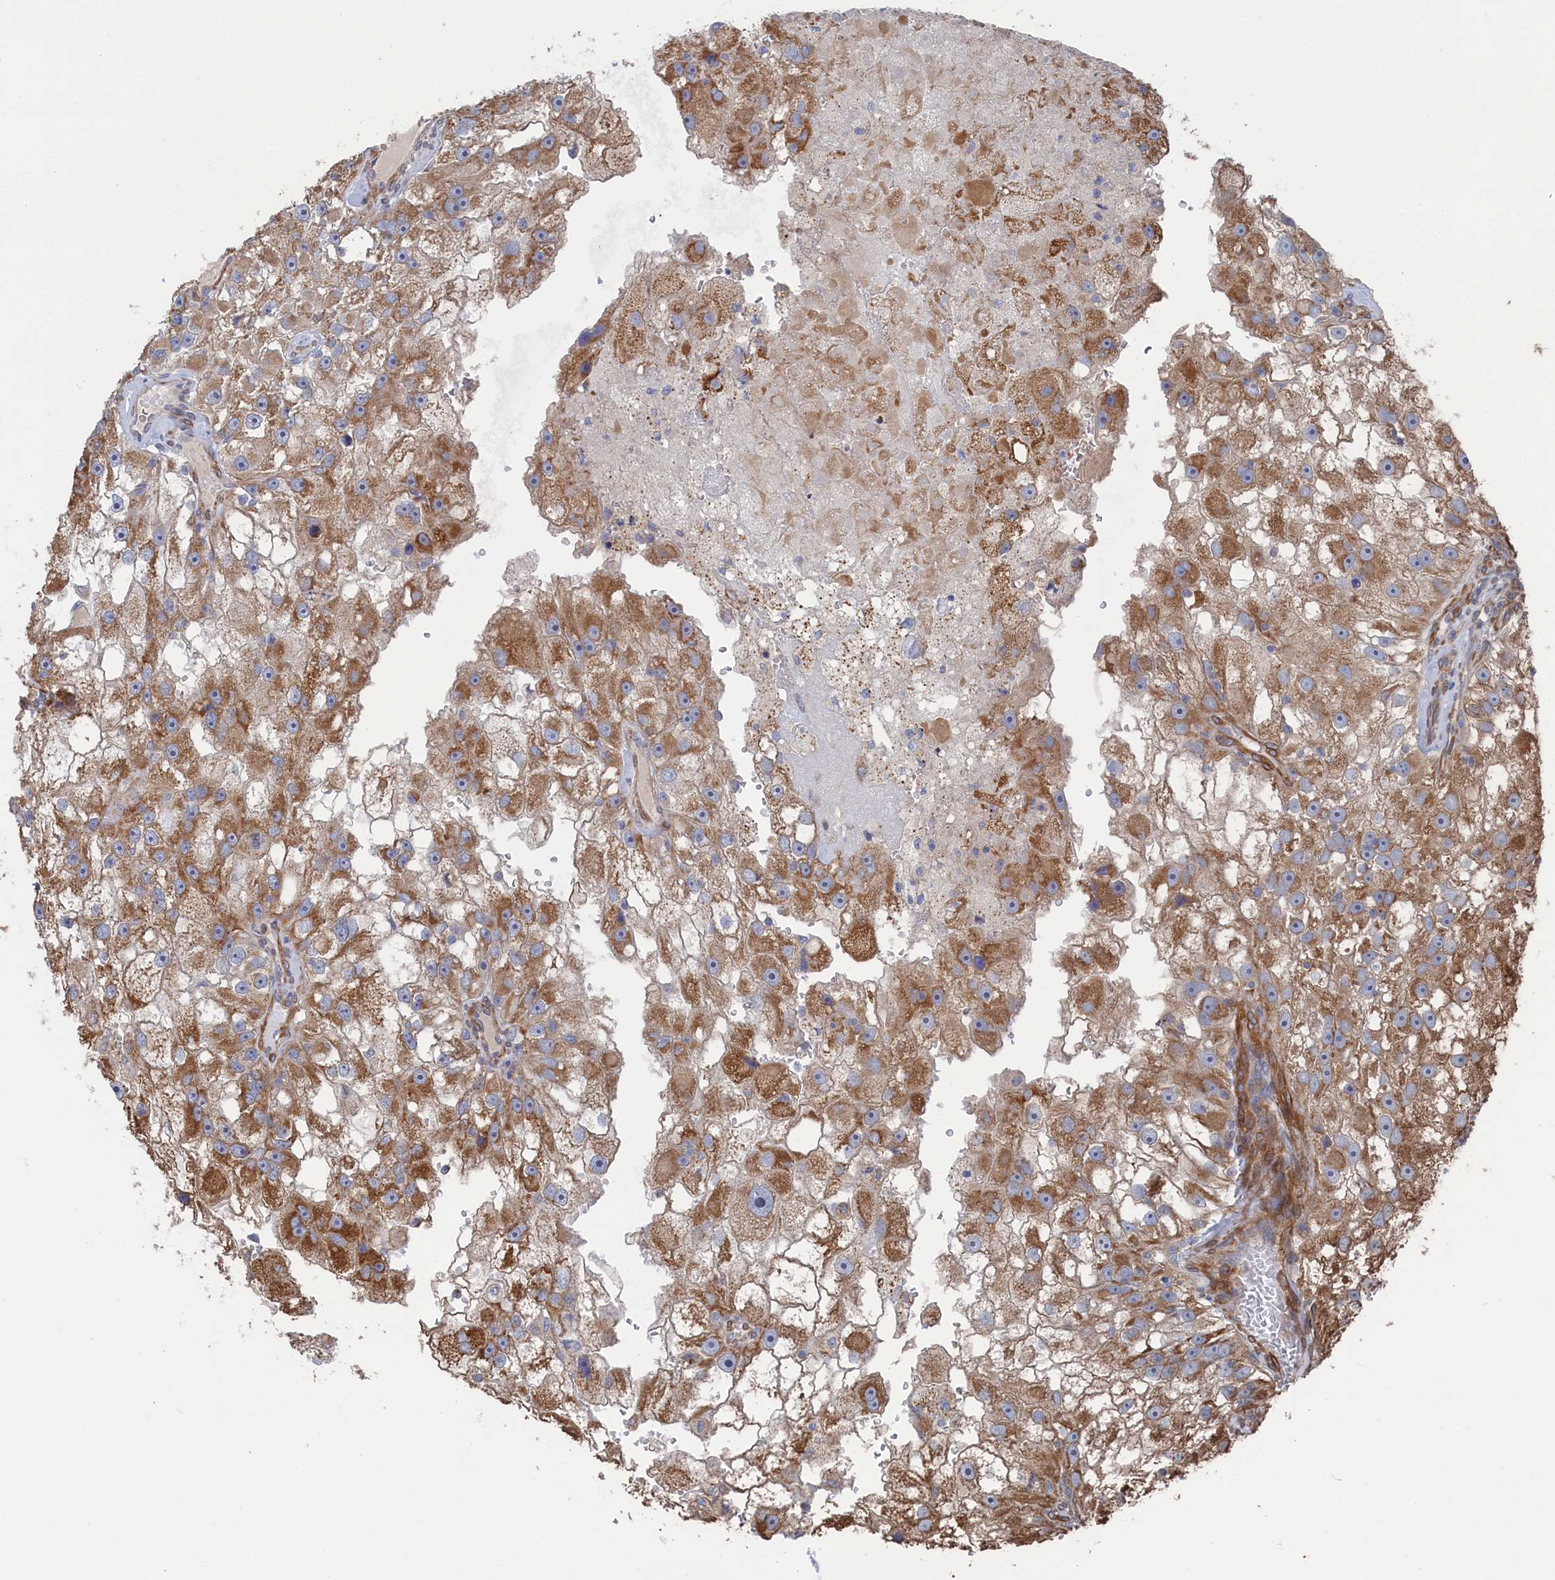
{"staining": {"intensity": "moderate", "quantity": ">75%", "location": "cytoplasmic/membranous"}, "tissue": "renal cancer", "cell_type": "Tumor cells", "image_type": "cancer", "snomed": [{"axis": "morphology", "description": "Adenocarcinoma, NOS"}, {"axis": "topography", "description": "Kidney"}], "caption": "About >75% of tumor cells in renal cancer display moderate cytoplasmic/membranous protein staining as visualized by brown immunohistochemical staining.", "gene": "FILIP1L", "patient": {"sex": "male", "age": 63}}